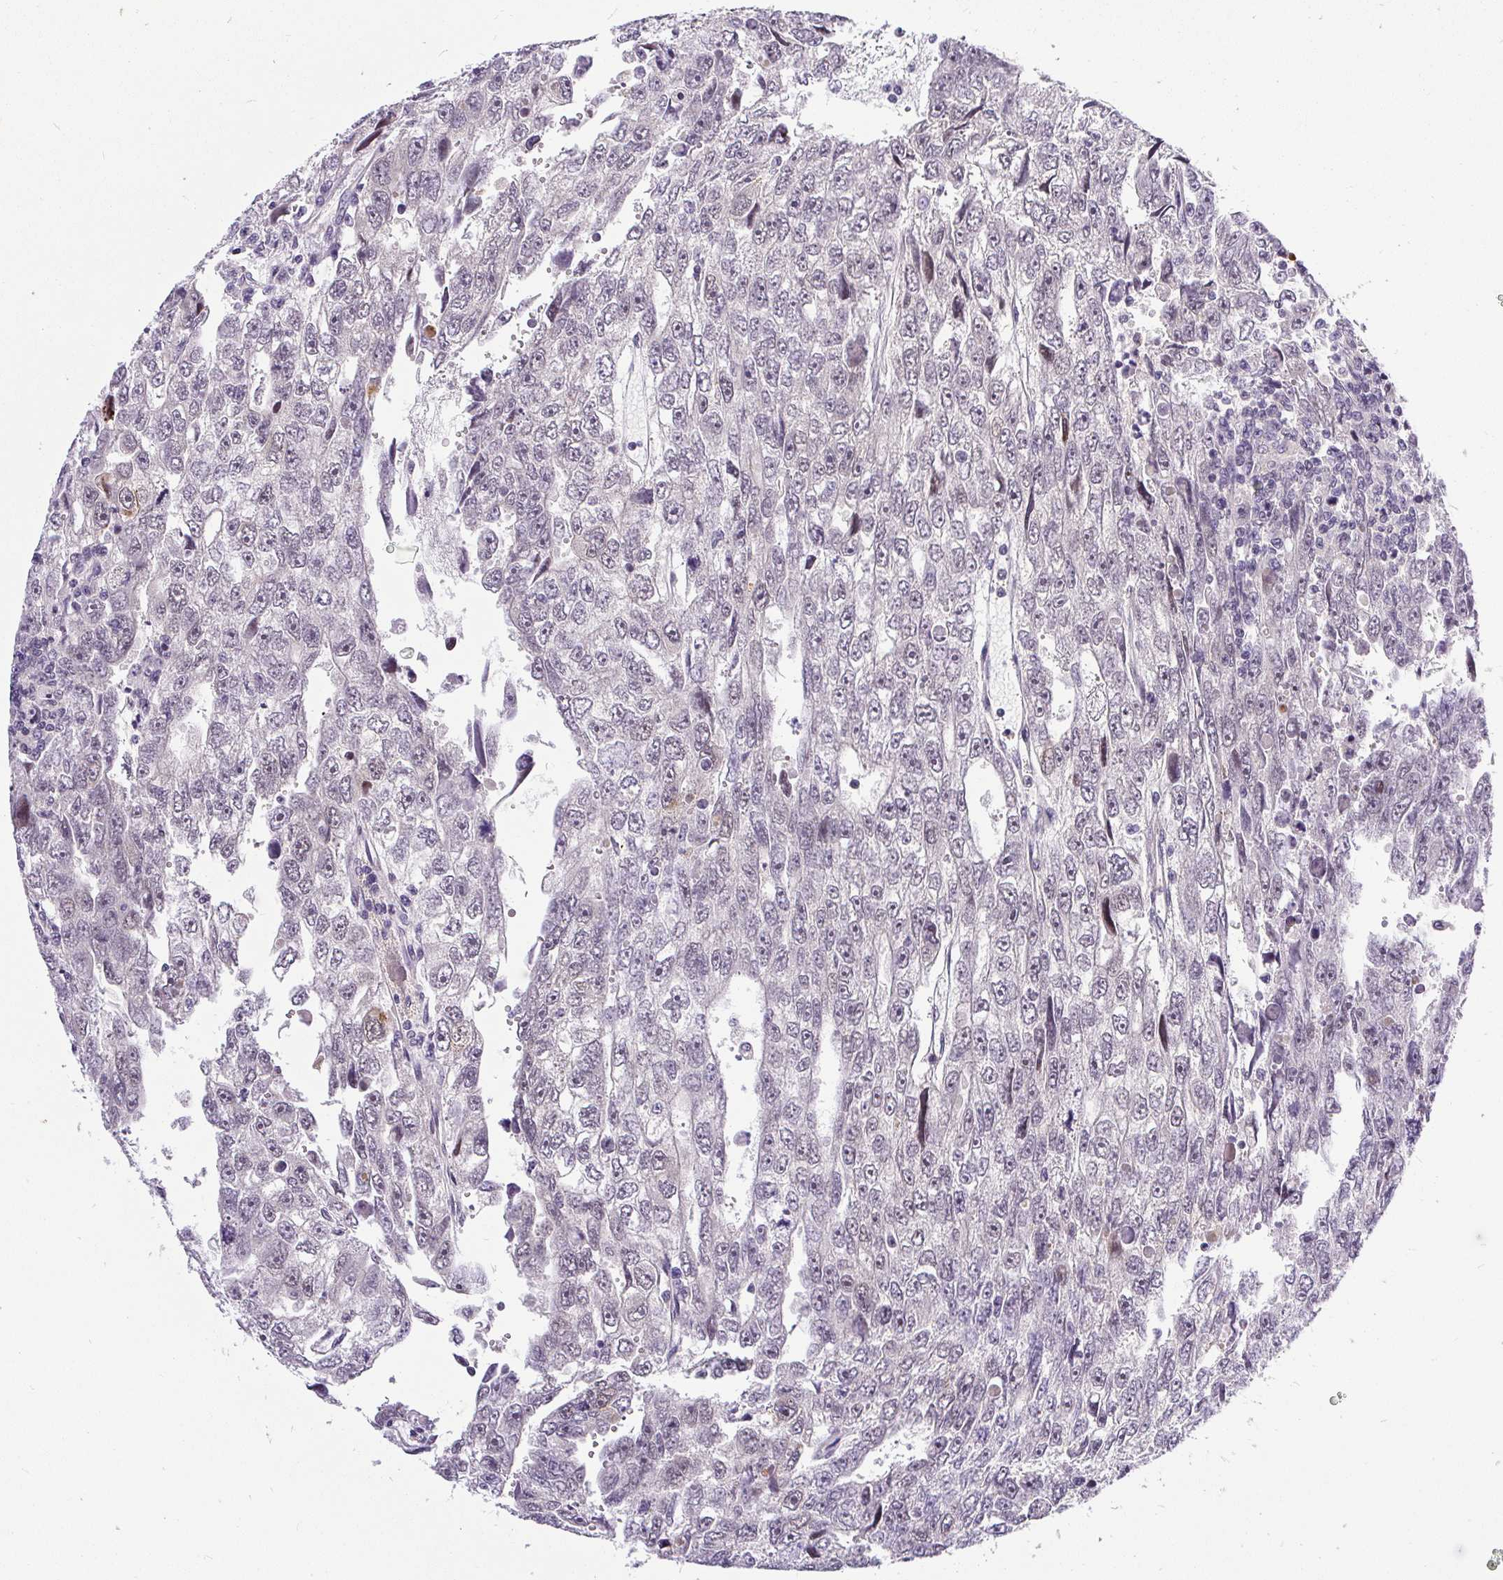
{"staining": {"intensity": "weak", "quantity": "<25%", "location": "nuclear"}, "tissue": "testis cancer", "cell_type": "Tumor cells", "image_type": "cancer", "snomed": [{"axis": "morphology", "description": "Carcinoma, Embryonal, NOS"}, {"axis": "topography", "description": "Testis"}], "caption": "DAB immunohistochemical staining of testis cancer shows no significant positivity in tumor cells.", "gene": "FAM117B", "patient": {"sex": "male", "age": 20}}